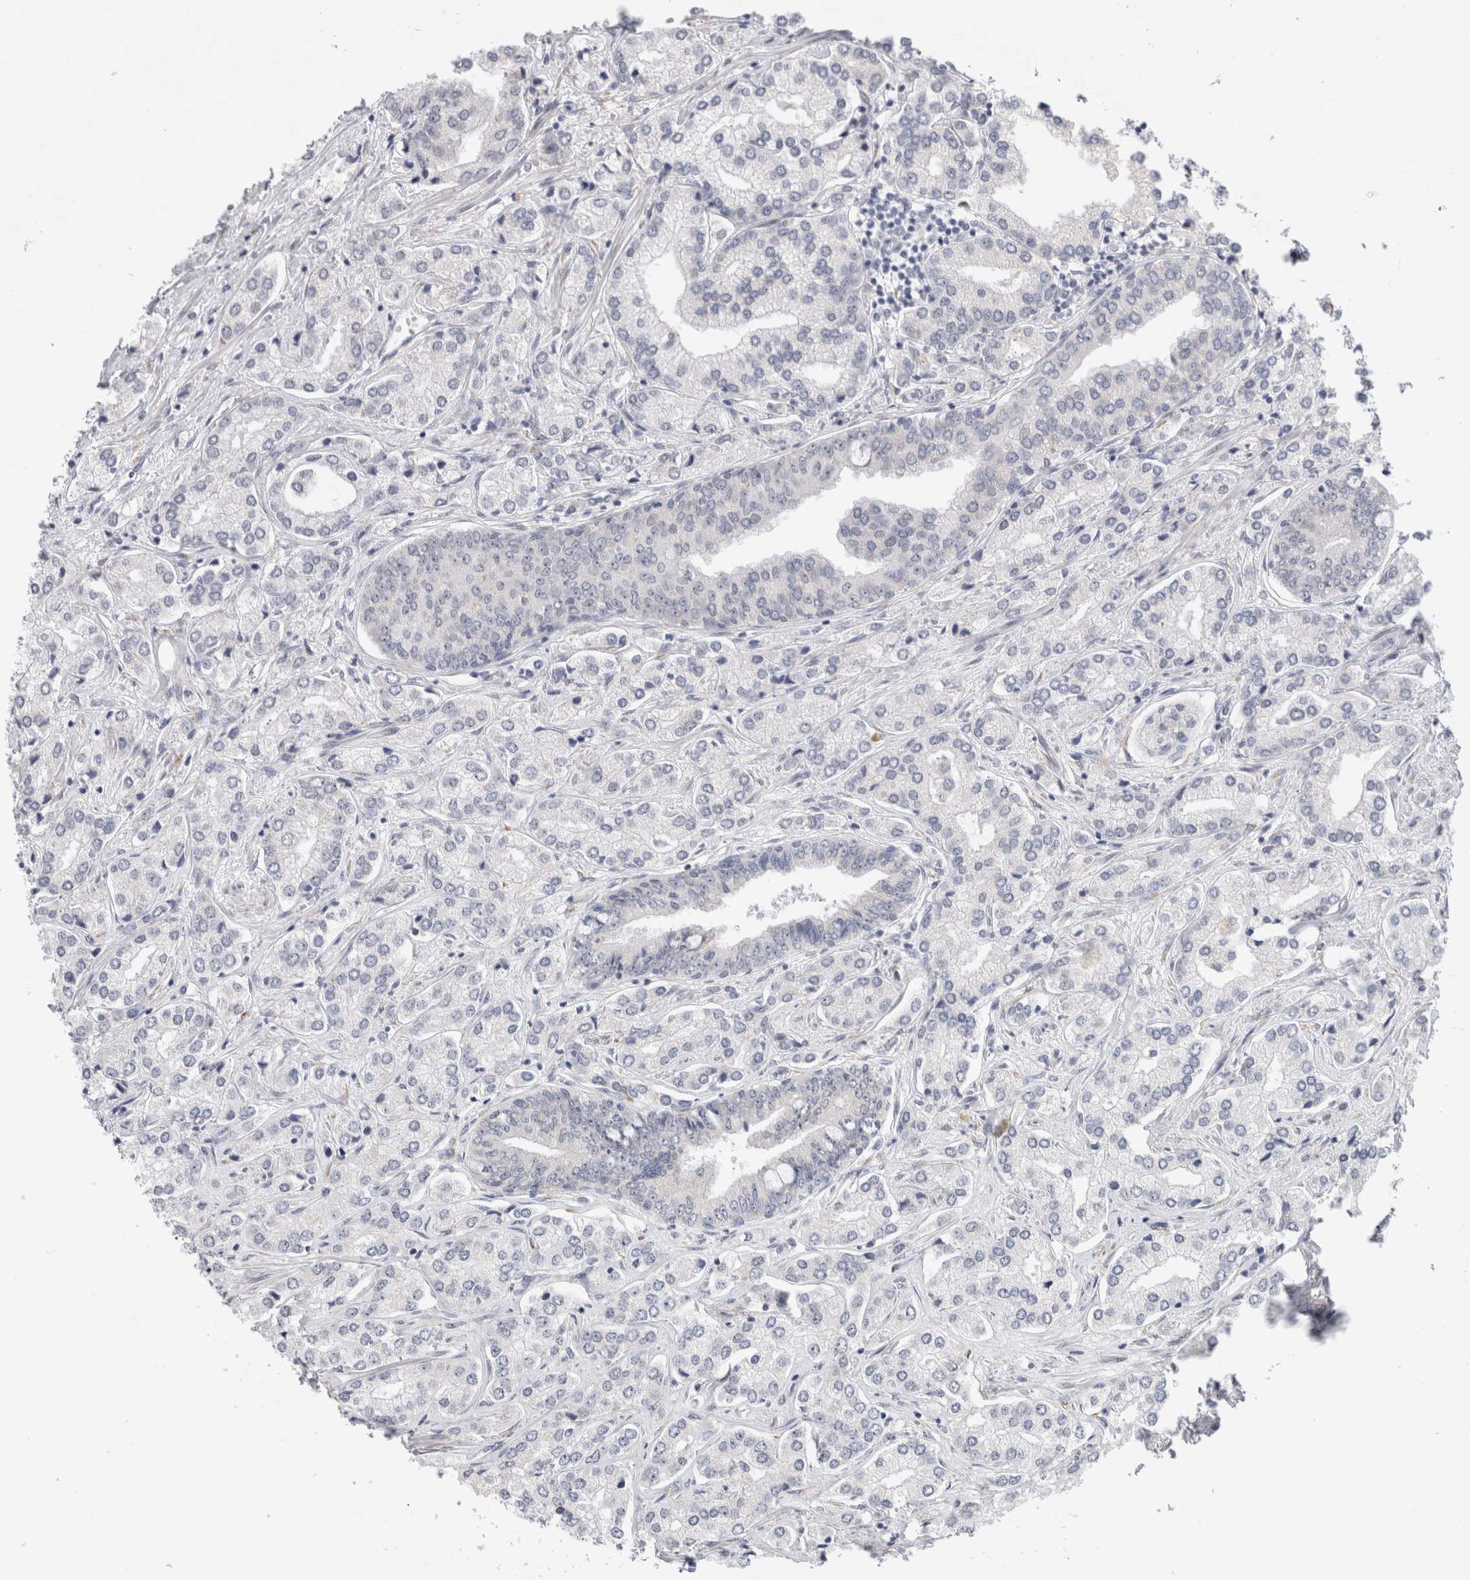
{"staining": {"intensity": "negative", "quantity": "none", "location": "none"}, "tissue": "prostate cancer", "cell_type": "Tumor cells", "image_type": "cancer", "snomed": [{"axis": "morphology", "description": "Adenocarcinoma, High grade"}, {"axis": "topography", "description": "Prostate"}], "caption": "Protein analysis of prostate cancer exhibits no significant expression in tumor cells.", "gene": "TRMT1L", "patient": {"sex": "male", "age": 66}}